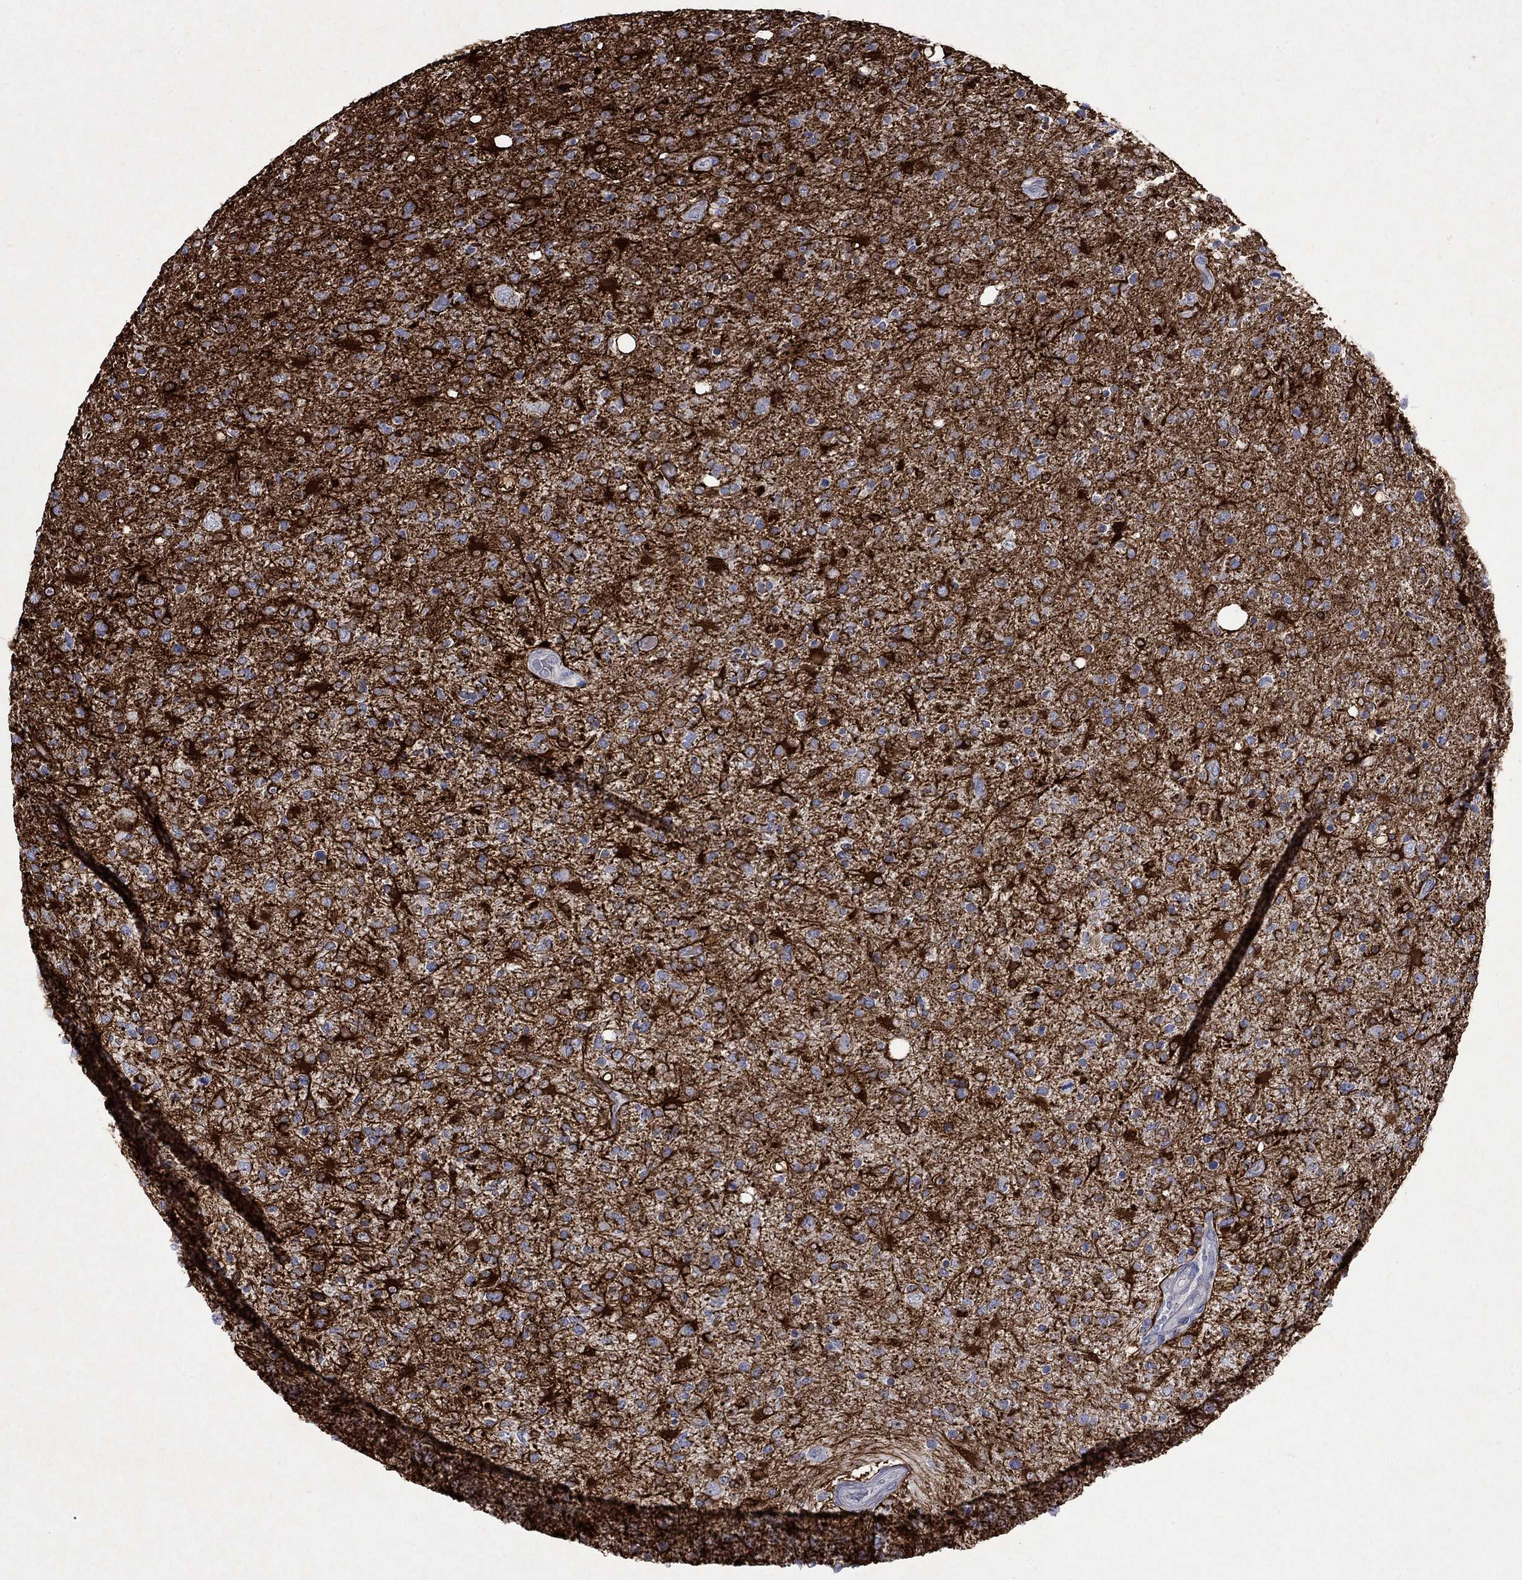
{"staining": {"intensity": "negative", "quantity": "none", "location": "none"}, "tissue": "glioma", "cell_type": "Tumor cells", "image_type": "cancer", "snomed": [{"axis": "morphology", "description": "Glioma, malignant, High grade"}, {"axis": "topography", "description": "Cerebral cortex"}], "caption": "The IHC histopathology image has no significant staining in tumor cells of malignant high-grade glioma tissue. (Immunohistochemistry, brightfield microscopy, high magnification).", "gene": "CRYAB", "patient": {"sex": "male", "age": 70}}